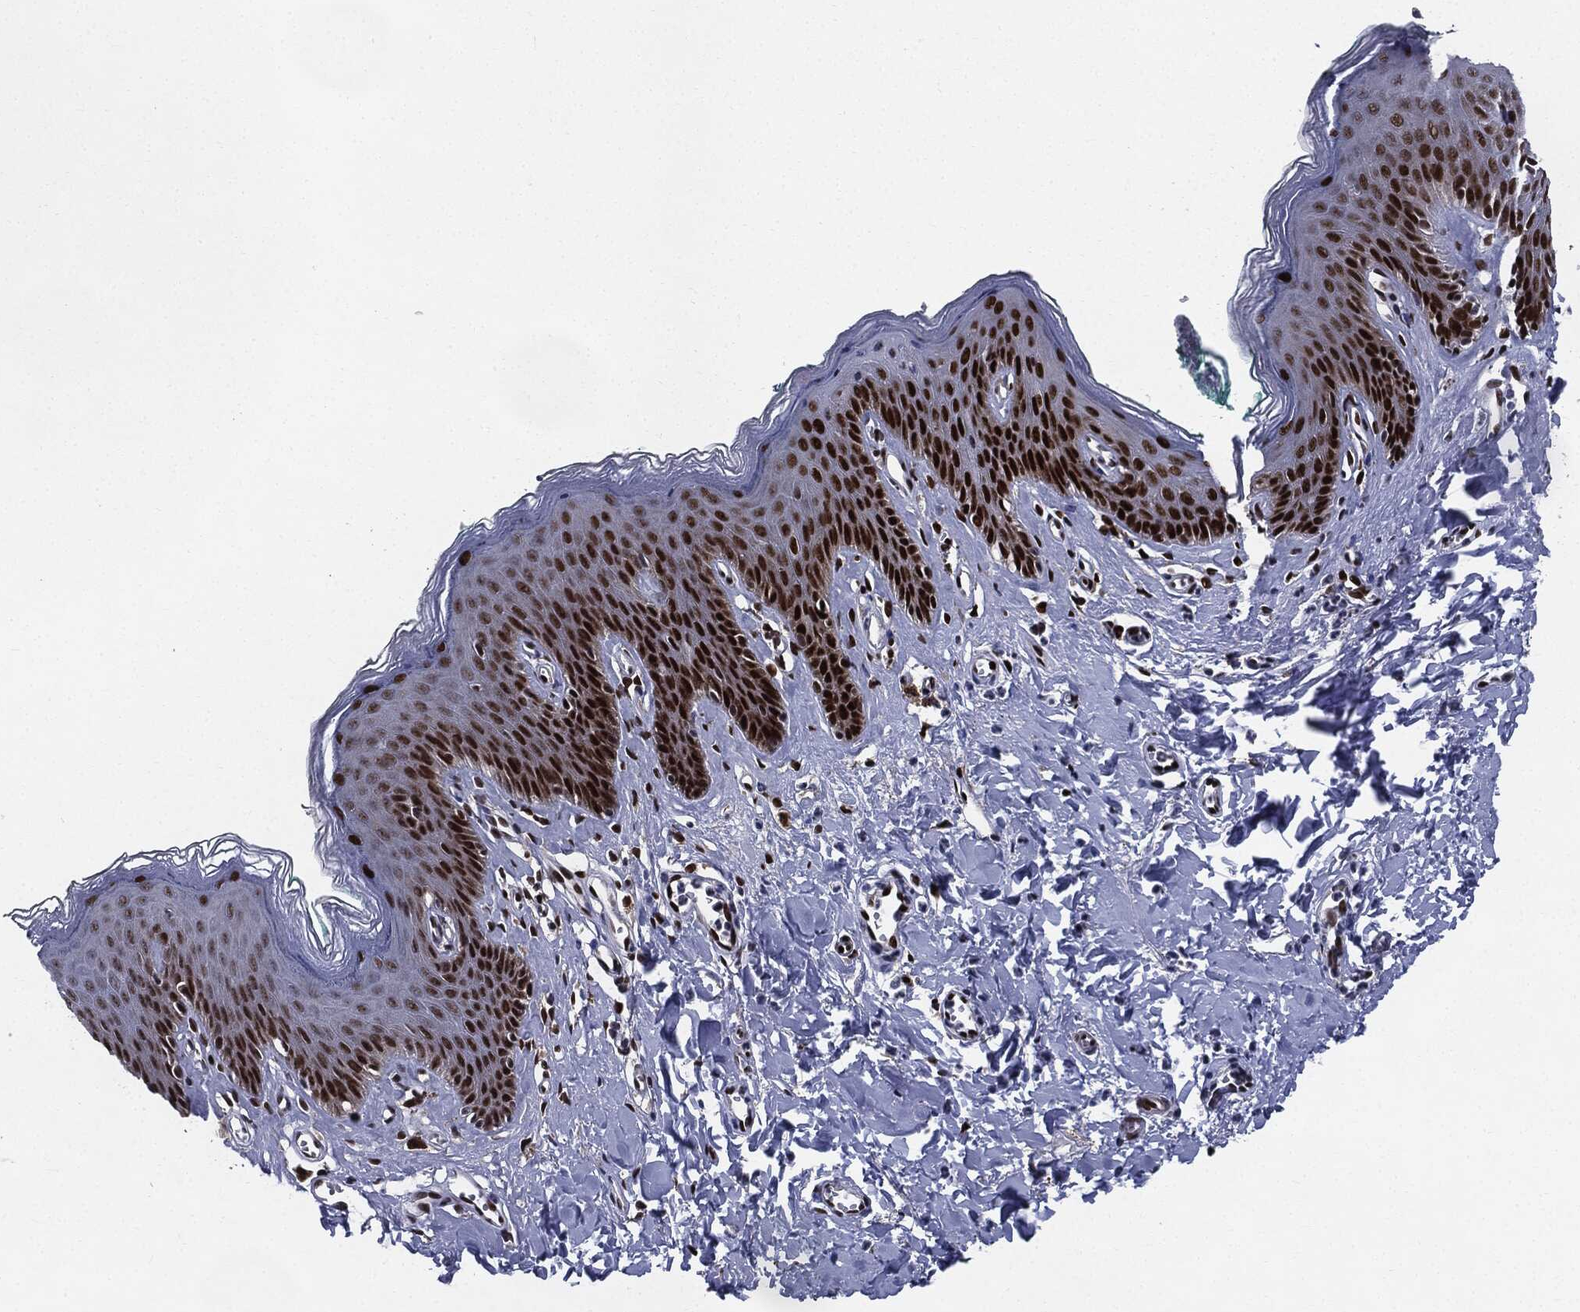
{"staining": {"intensity": "strong", "quantity": "25%-75%", "location": "nuclear"}, "tissue": "skin", "cell_type": "Epidermal cells", "image_type": "normal", "snomed": [{"axis": "morphology", "description": "Normal tissue, NOS"}, {"axis": "topography", "description": "Vulva"}], "caption": "About 25%-75% of epidermal cells in unremarkable human skin show strong nuclear protein staining as visualized by brown immunohistochemical staining.", "gene": "JUN", "patient": {"sex": "female", "age": 66}}